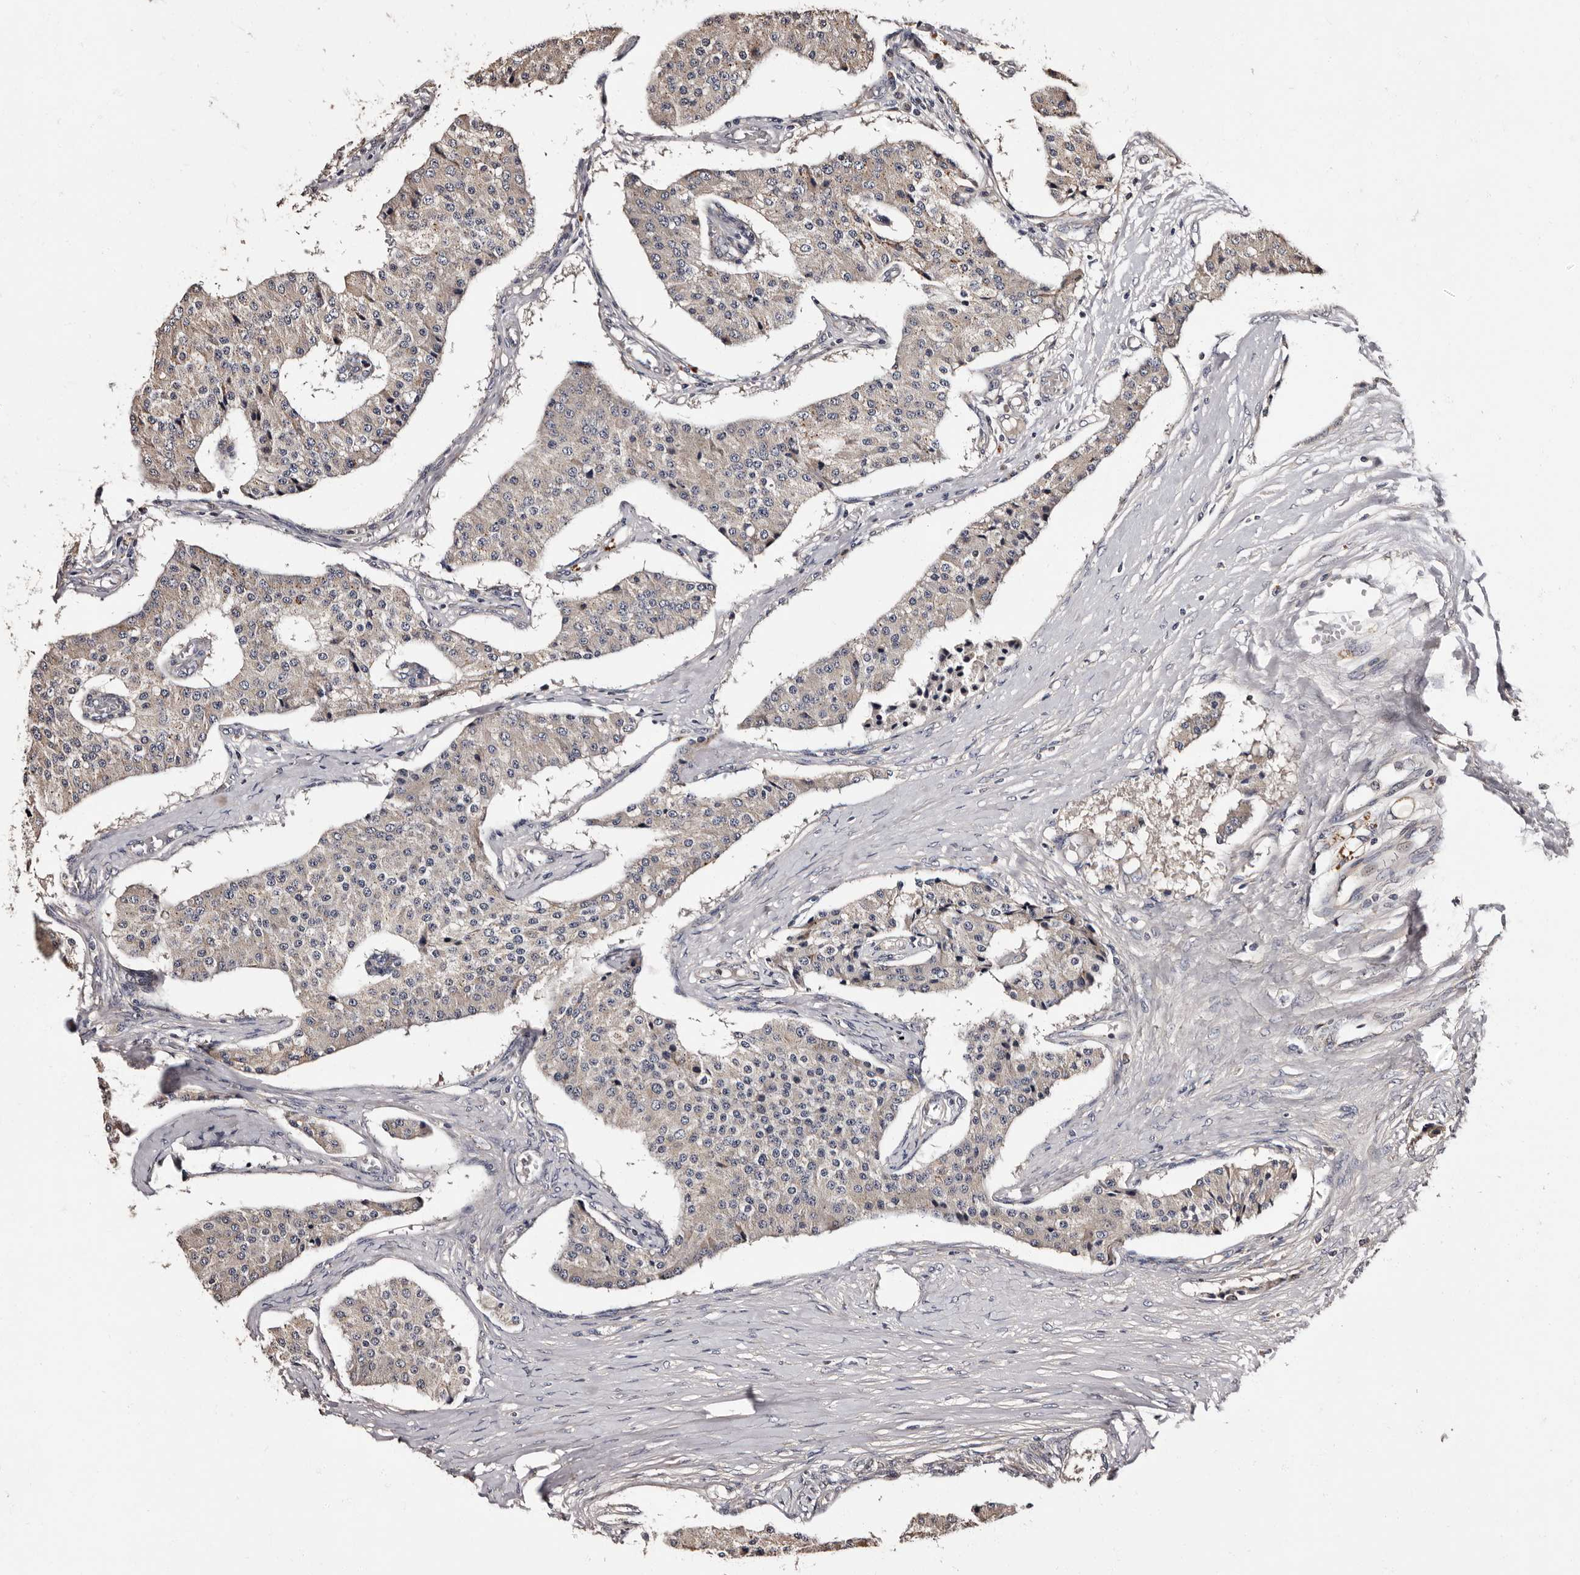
{"staining": {"intensity": "weak", "quantity": "<25%", "location": "cytoplasmic/membranous"}, "tissue": "carcinoid", "cell_type": "Tumor cells", "image_type": "cancer", "snomed": [{"axis": "morphology", "description": "Carcinoid, malignant, NOS"}, {"axis": "topography", "description": "Colon"}], "caption": "Immunohistochemistry (IHC) micrograph of neoplastic tissue: carcinoid stained with DAB demonstrates no significant protein staining in tumor cells.", "gene": "ADCK5", "patient": {"sex": "female", "age": 52}}